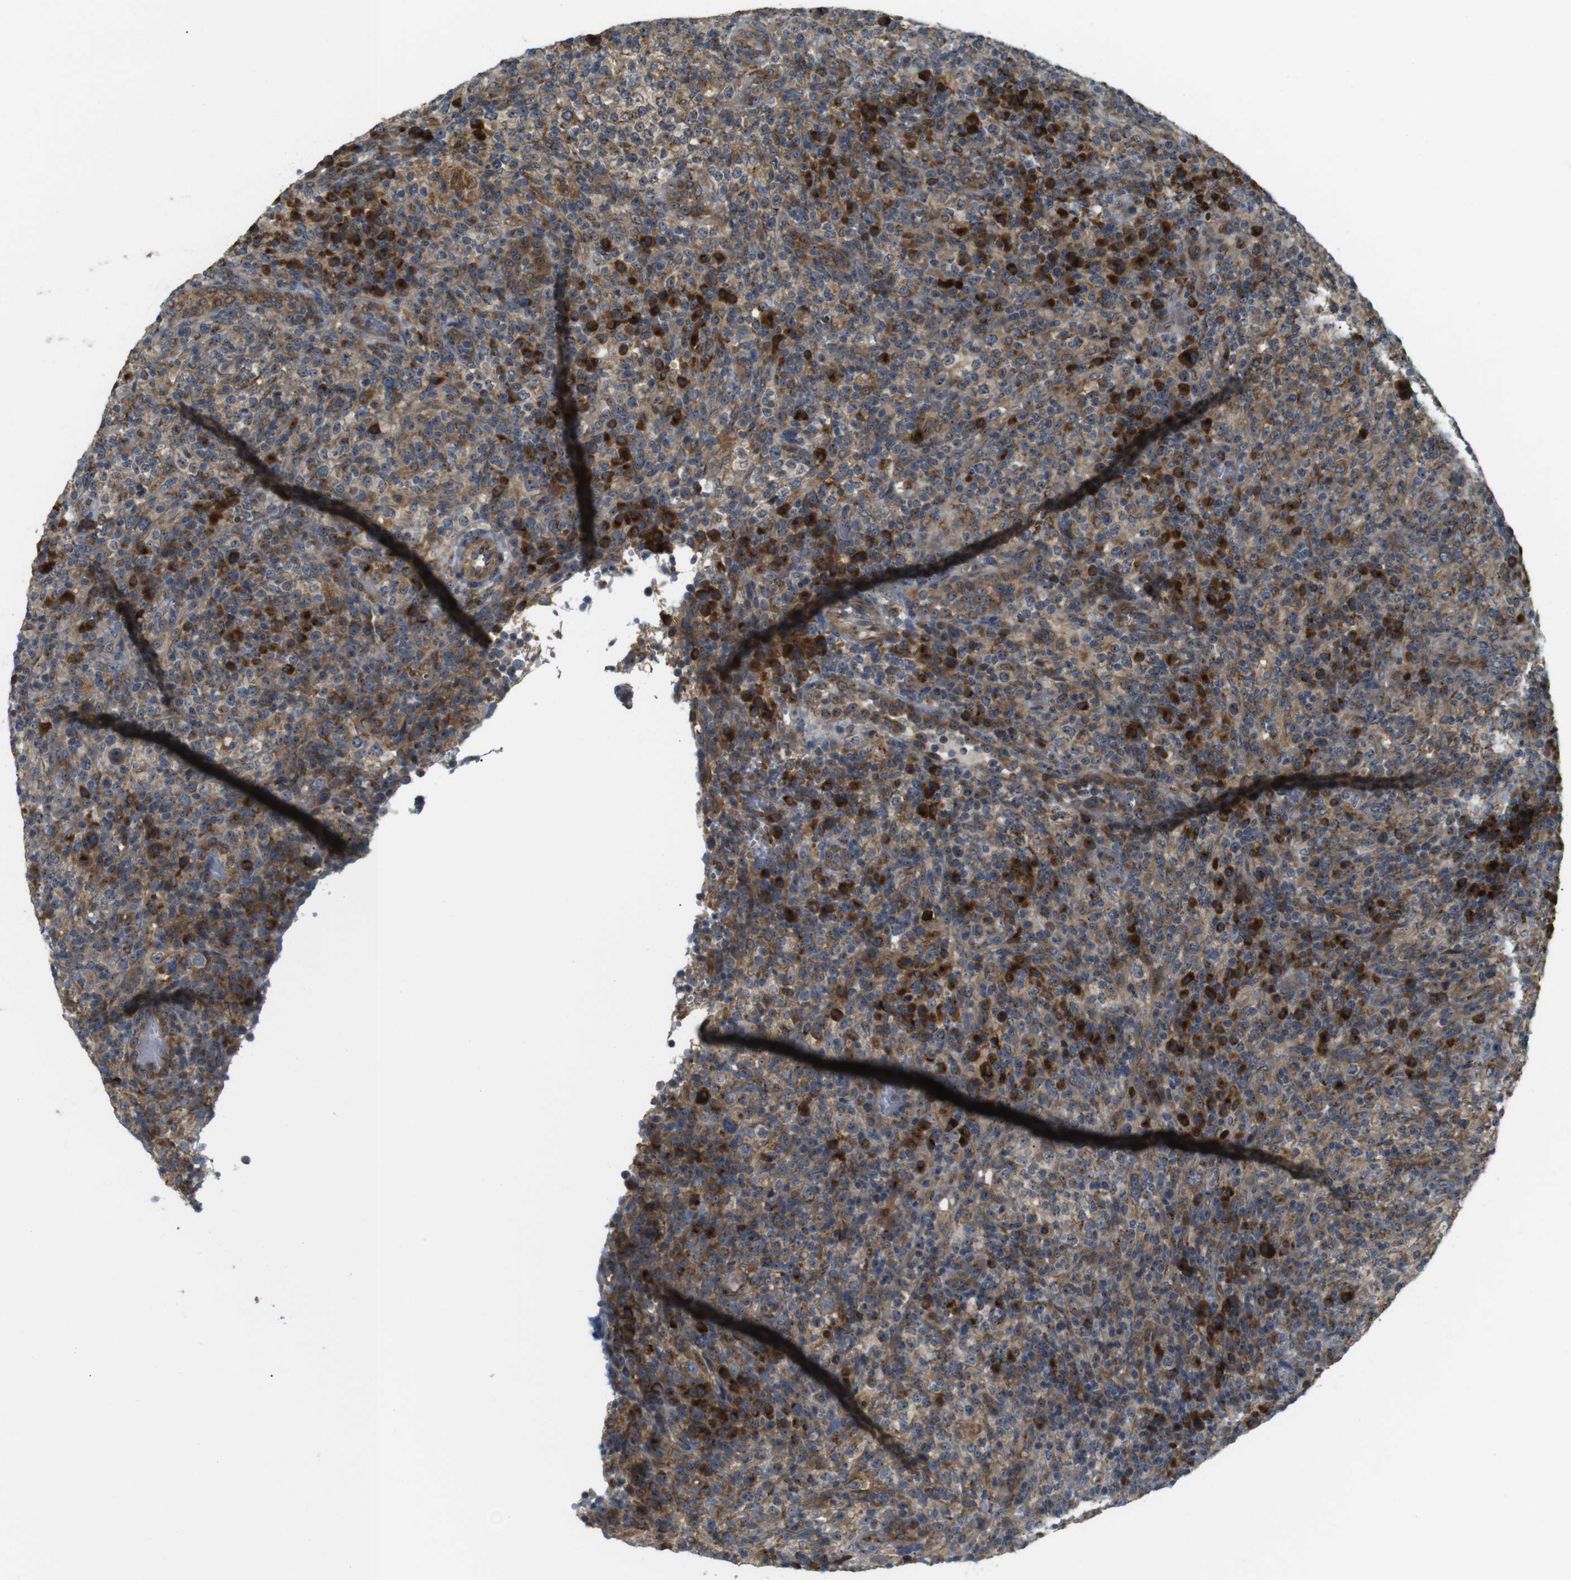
{"staining": {"intensity": "strong", "quantity": "25%-75%", "location": "cytoplasmic/membranous"}, "tissue": "lymphoma", "cell_type": "Tumor cells", "image_type": "cancer", "snomed": [{"axis": "morphology", "description": "Malignant lymphoma, non-Hodgkin's type, High grade"}, {"axis": "topography", "description": "Lymph node"}], "caption": "Immunohistochemistry (IHC) of human malignant lymphoma, non-Hodgkin's type (high-grade) displays high levels of strong cytoplasmic/membranous positivity in about 25%-75% of tumor cells. (IHC, brightfield microscopy, high magnification).", "gene": "TMEM143", "patient": {"sex": "female", "age": 76}}